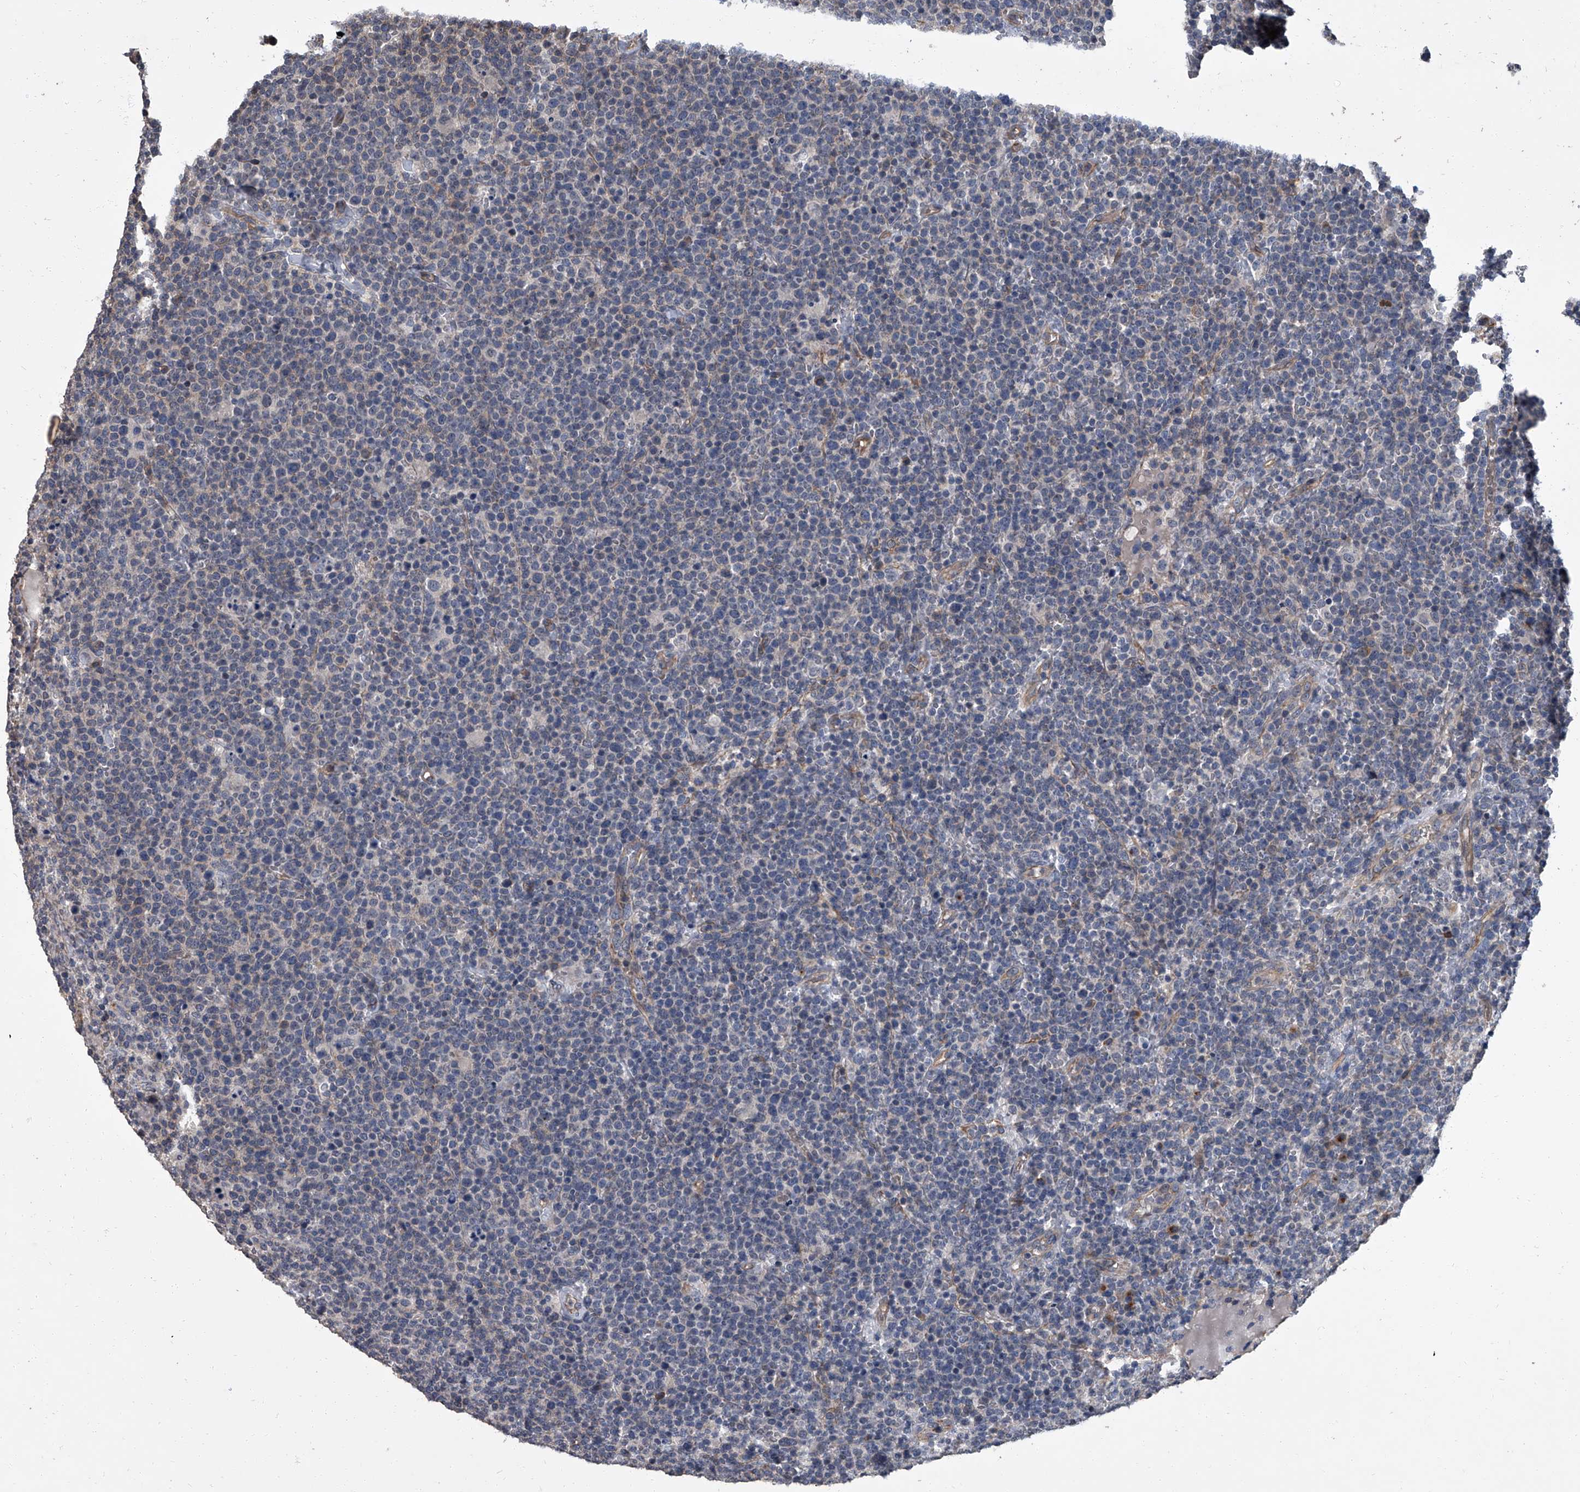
{"staining": {"intensity": "negative", "quantity": "none", "location": "none"}, "tissue": "lymphoma", "cell_type": "Tumor cells", "image_type": "cancer", "snomed": [{"axis": "morphology", "description": "Malignant lymphoma, non-Hodgkin's type, High grade"}, {"axis": "topography", "description": "Lymph node"}], "caption": "Lymphoma was stained to show a protein in brown. There is no significant staining in tumor cells.", "gene": "SIRT4", "patient": {"sex": "male", "age": 61}}